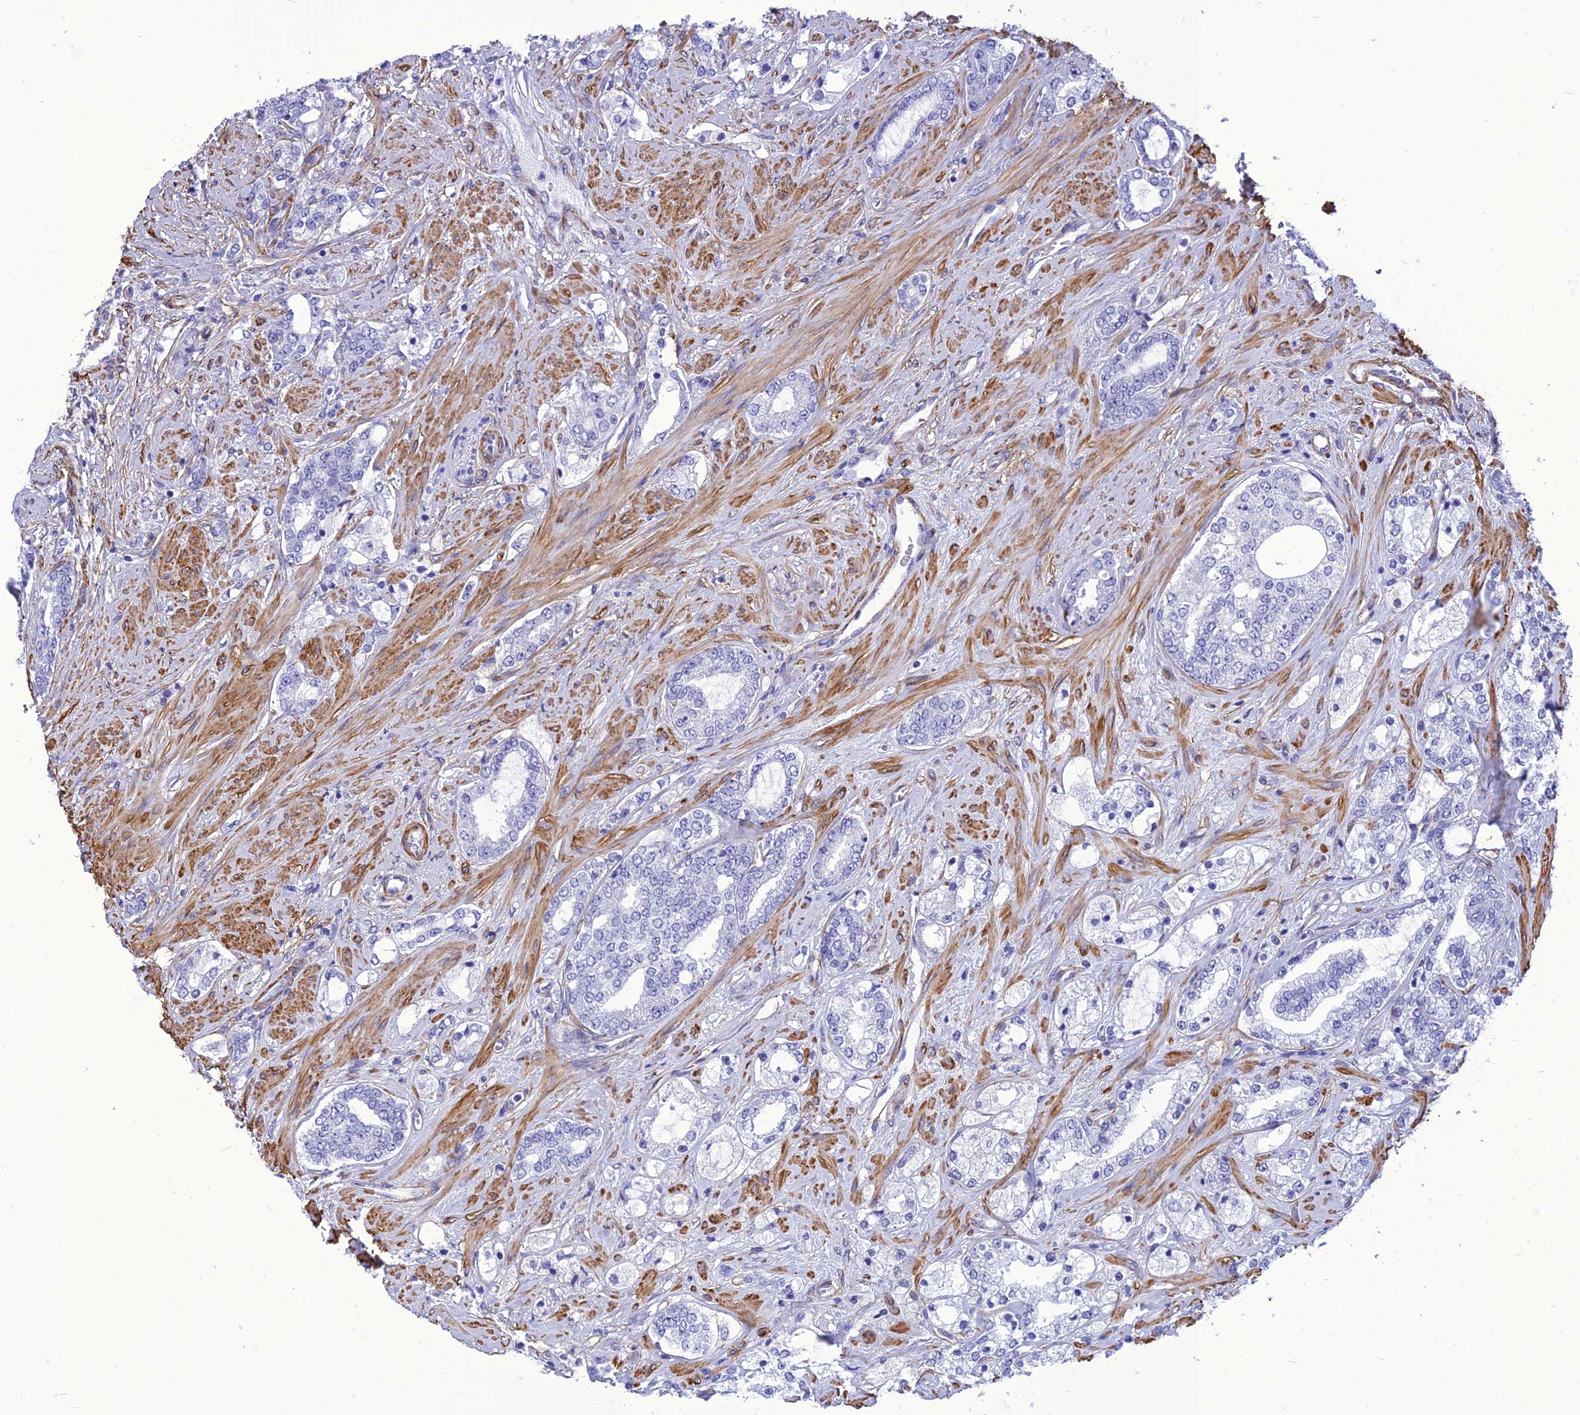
{"staining": {"intensity": "negative", "quantity": "none", "location": "none"}, "tissue": "prostate cancer", "cell_type": "Tumor cells", "image_type": "cancer", "snomed": [{"axis": "morphology", "description": "Adenocarcinoma, High grade"}, {"axis": "topography", "description": "Prostate"}], "caption": "This is an immunohistochemistry (IHC) micrograph of human prostate cancer (high-grade adenocarcinoma). There is no expression in tumor cells.", "gene": "NKD1", "patient": {"sex": "male", "age": 64}}